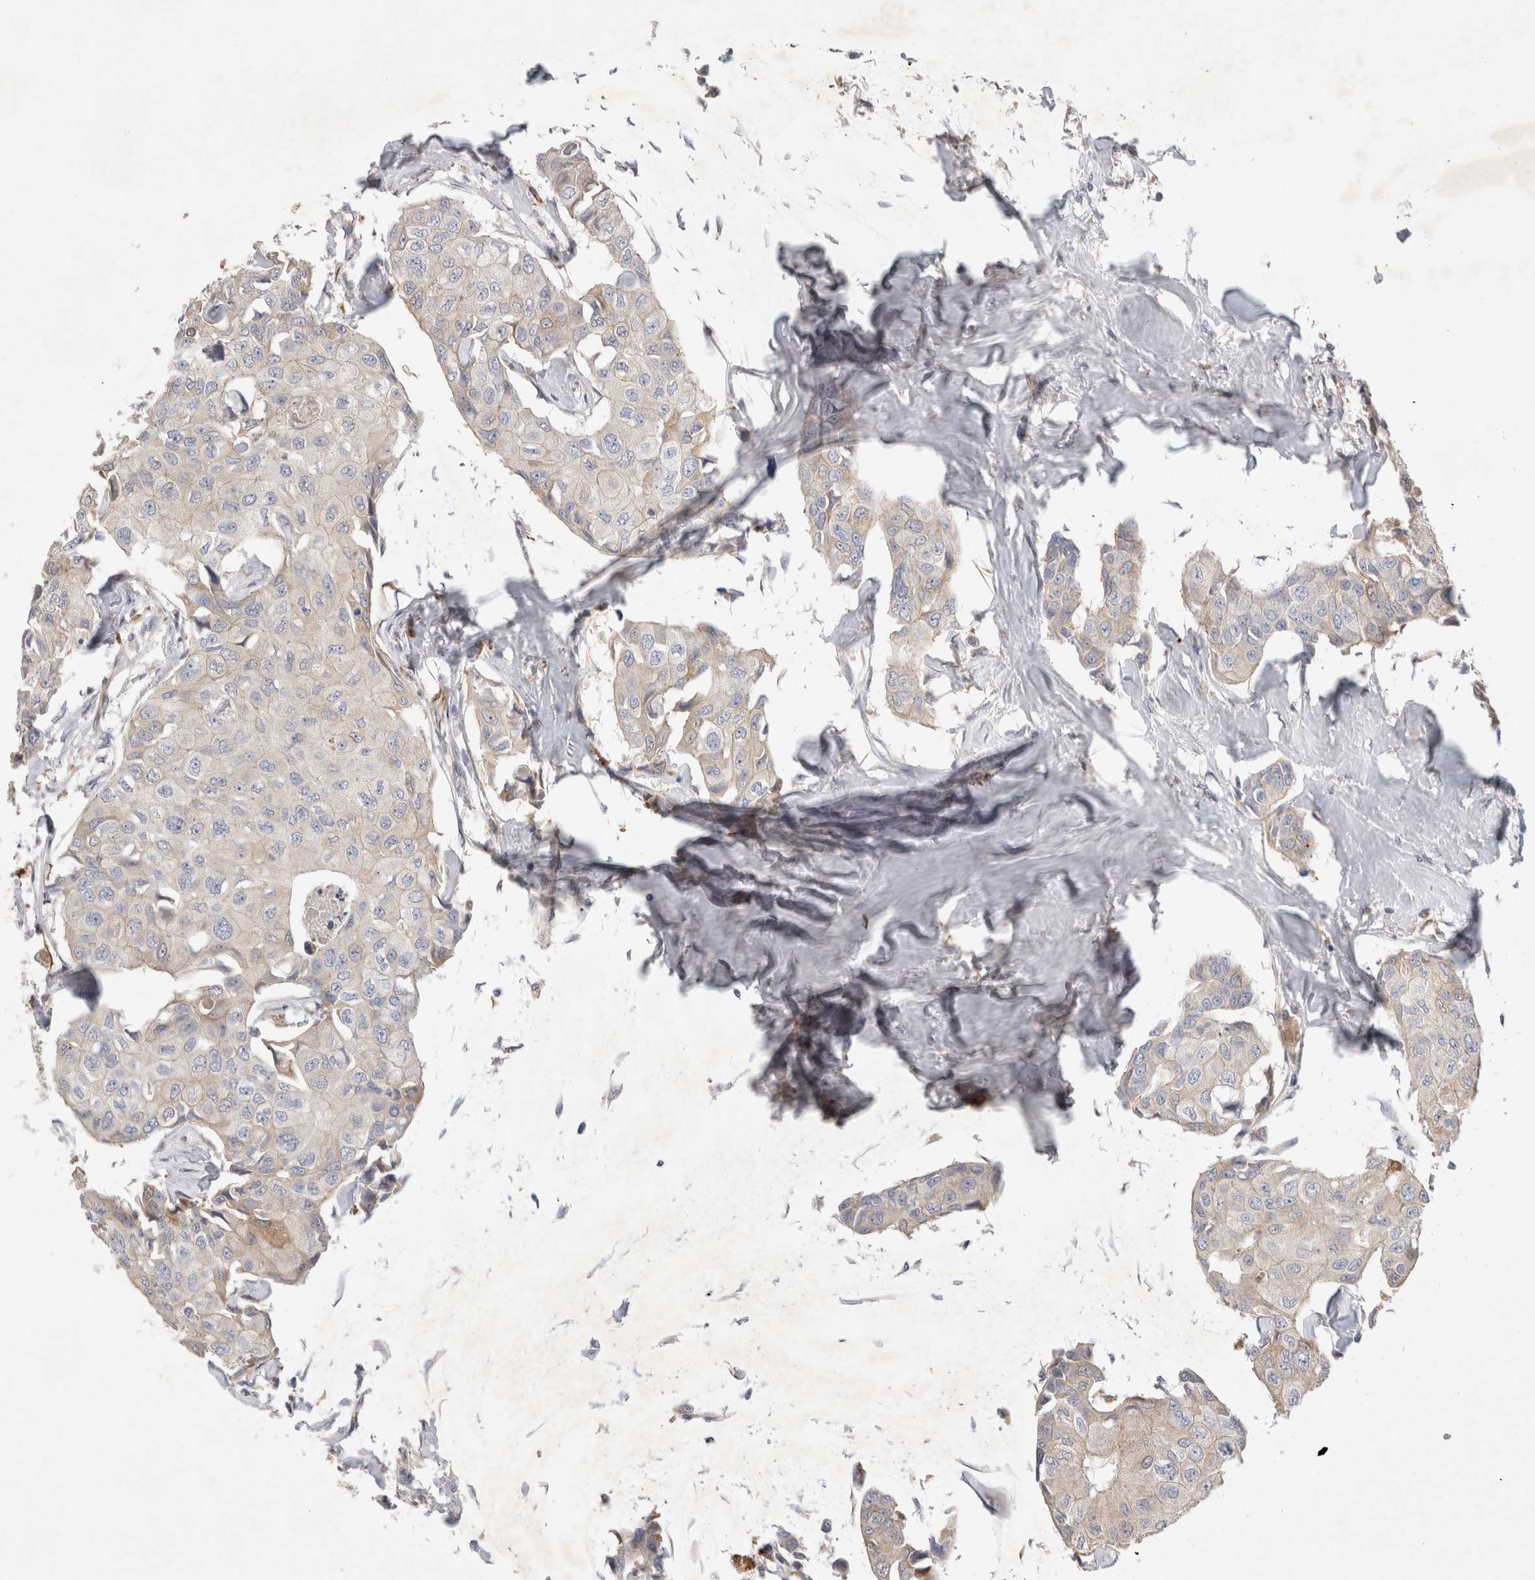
{"staining": {"intensity": "weak", "quantity": "25%-75%", "location": "cytoplasmic/membranous"}, "tissue": "breast cancer", "cell_type": "Tumor cells", "image_type": "cancer", "snomed": [{"axis": "morphology", "description": "Duct carcinoma"}, {"axis": "topography", "description": "Breast"}], "caption": "High-power microscopy captured an immunohistochemistry micrograph of breast cancer (infiltrating ductal carcinoma), revealing weak cytoplasmic/membranous staining in approximately 25%-75% of tumor cells.", "gene": "NMU", "patient": {"sex": "female", "age": 80}}